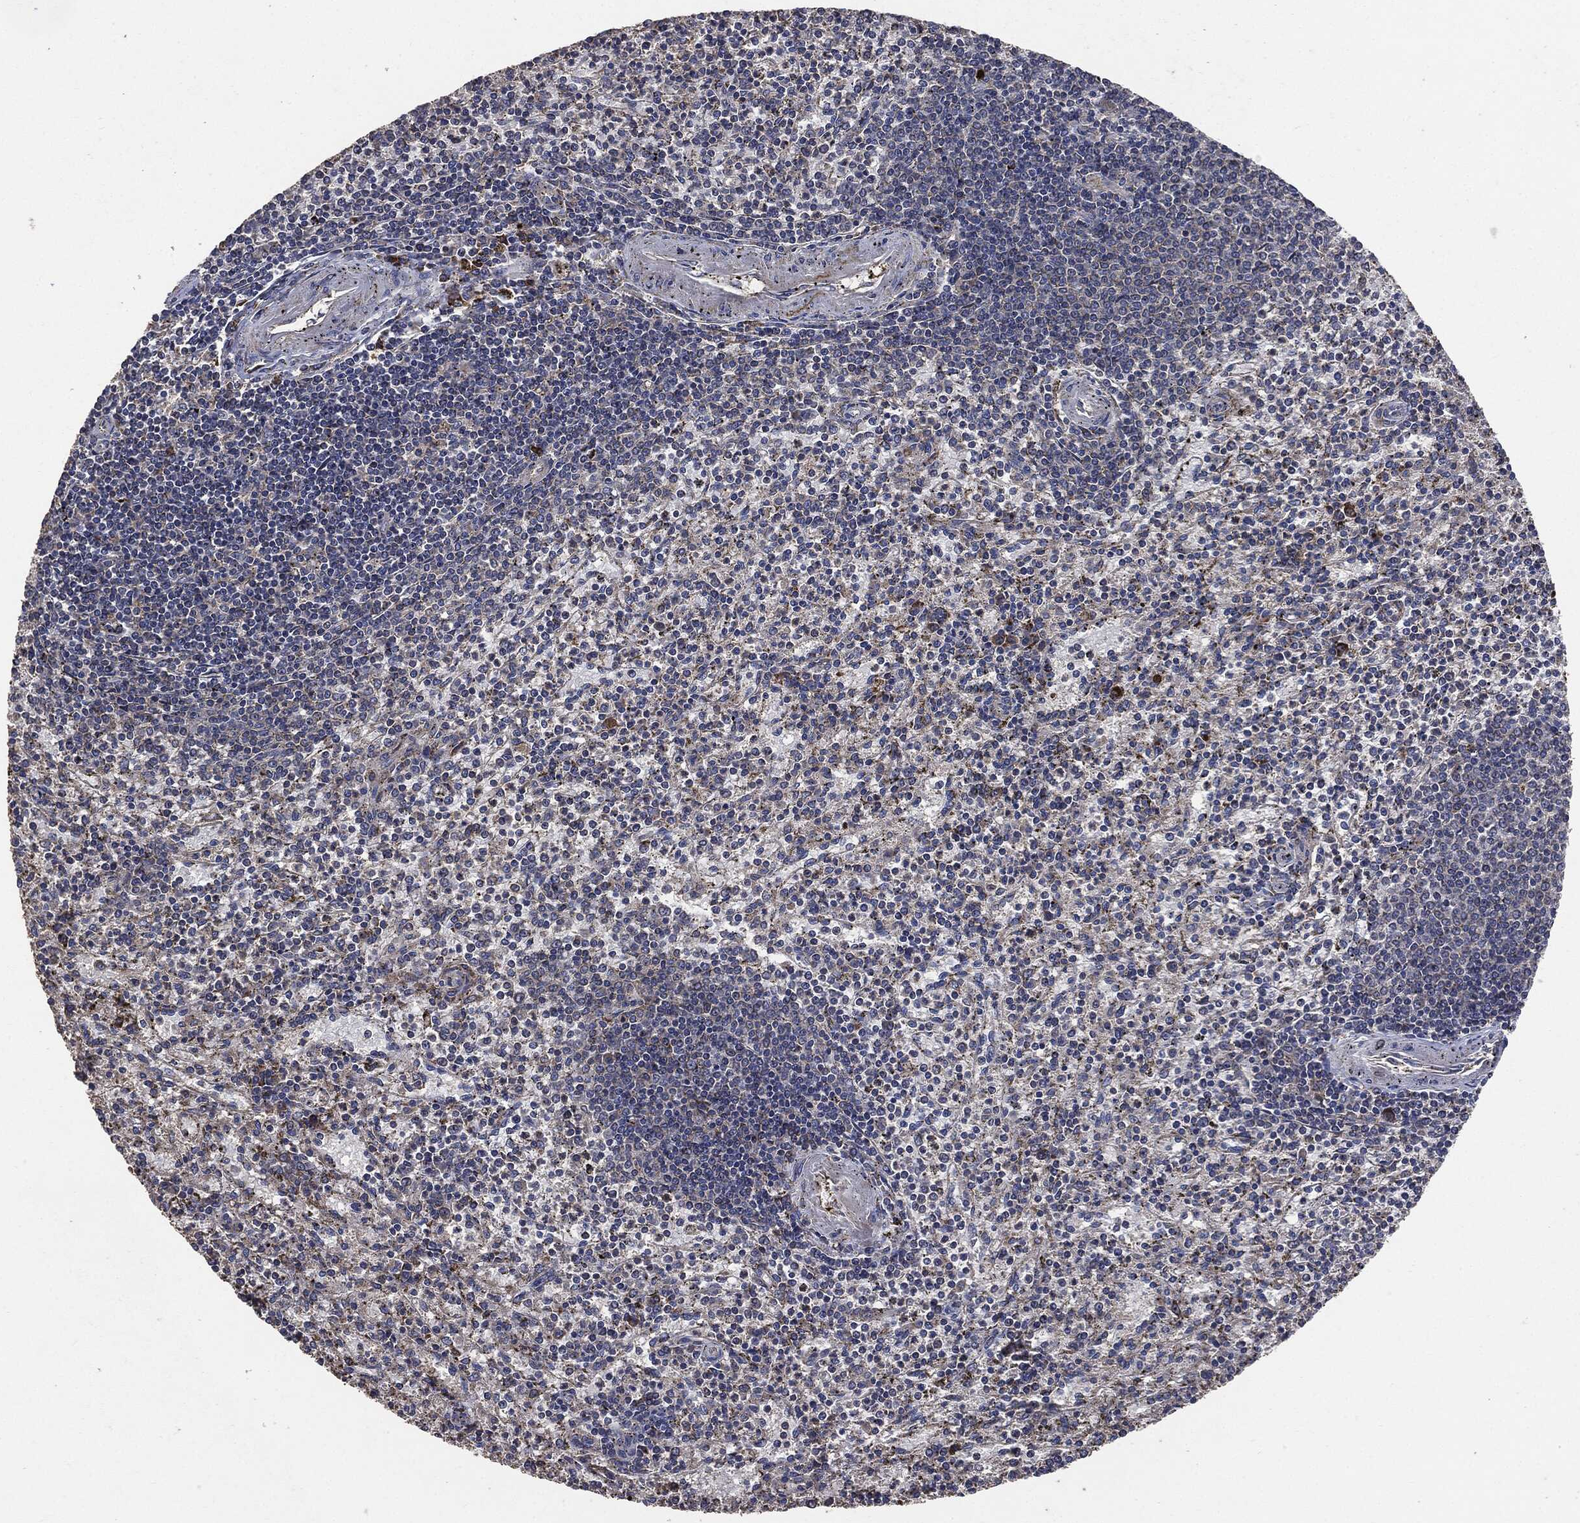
{"staining": {"intensity": "strong", "quantity": "<25%", "location": "cytoplasmic/membranous"}, "tissue": "spleen", "cell_type": "Cells in red pulp", "image_type": "normal", "snomed": [{"axis": "morphology", "description": "Normal tissue, NOS"}, {"axis": "topography", "description": "Spleen"}], "caption": "Strong cytoplasmic/membranous staining for a protein is identified in about <25% of cells in red pulp of unremarkable spleen using IHC.", "gene": "STK3", "patient": {"sex": "female", "age": 37}}